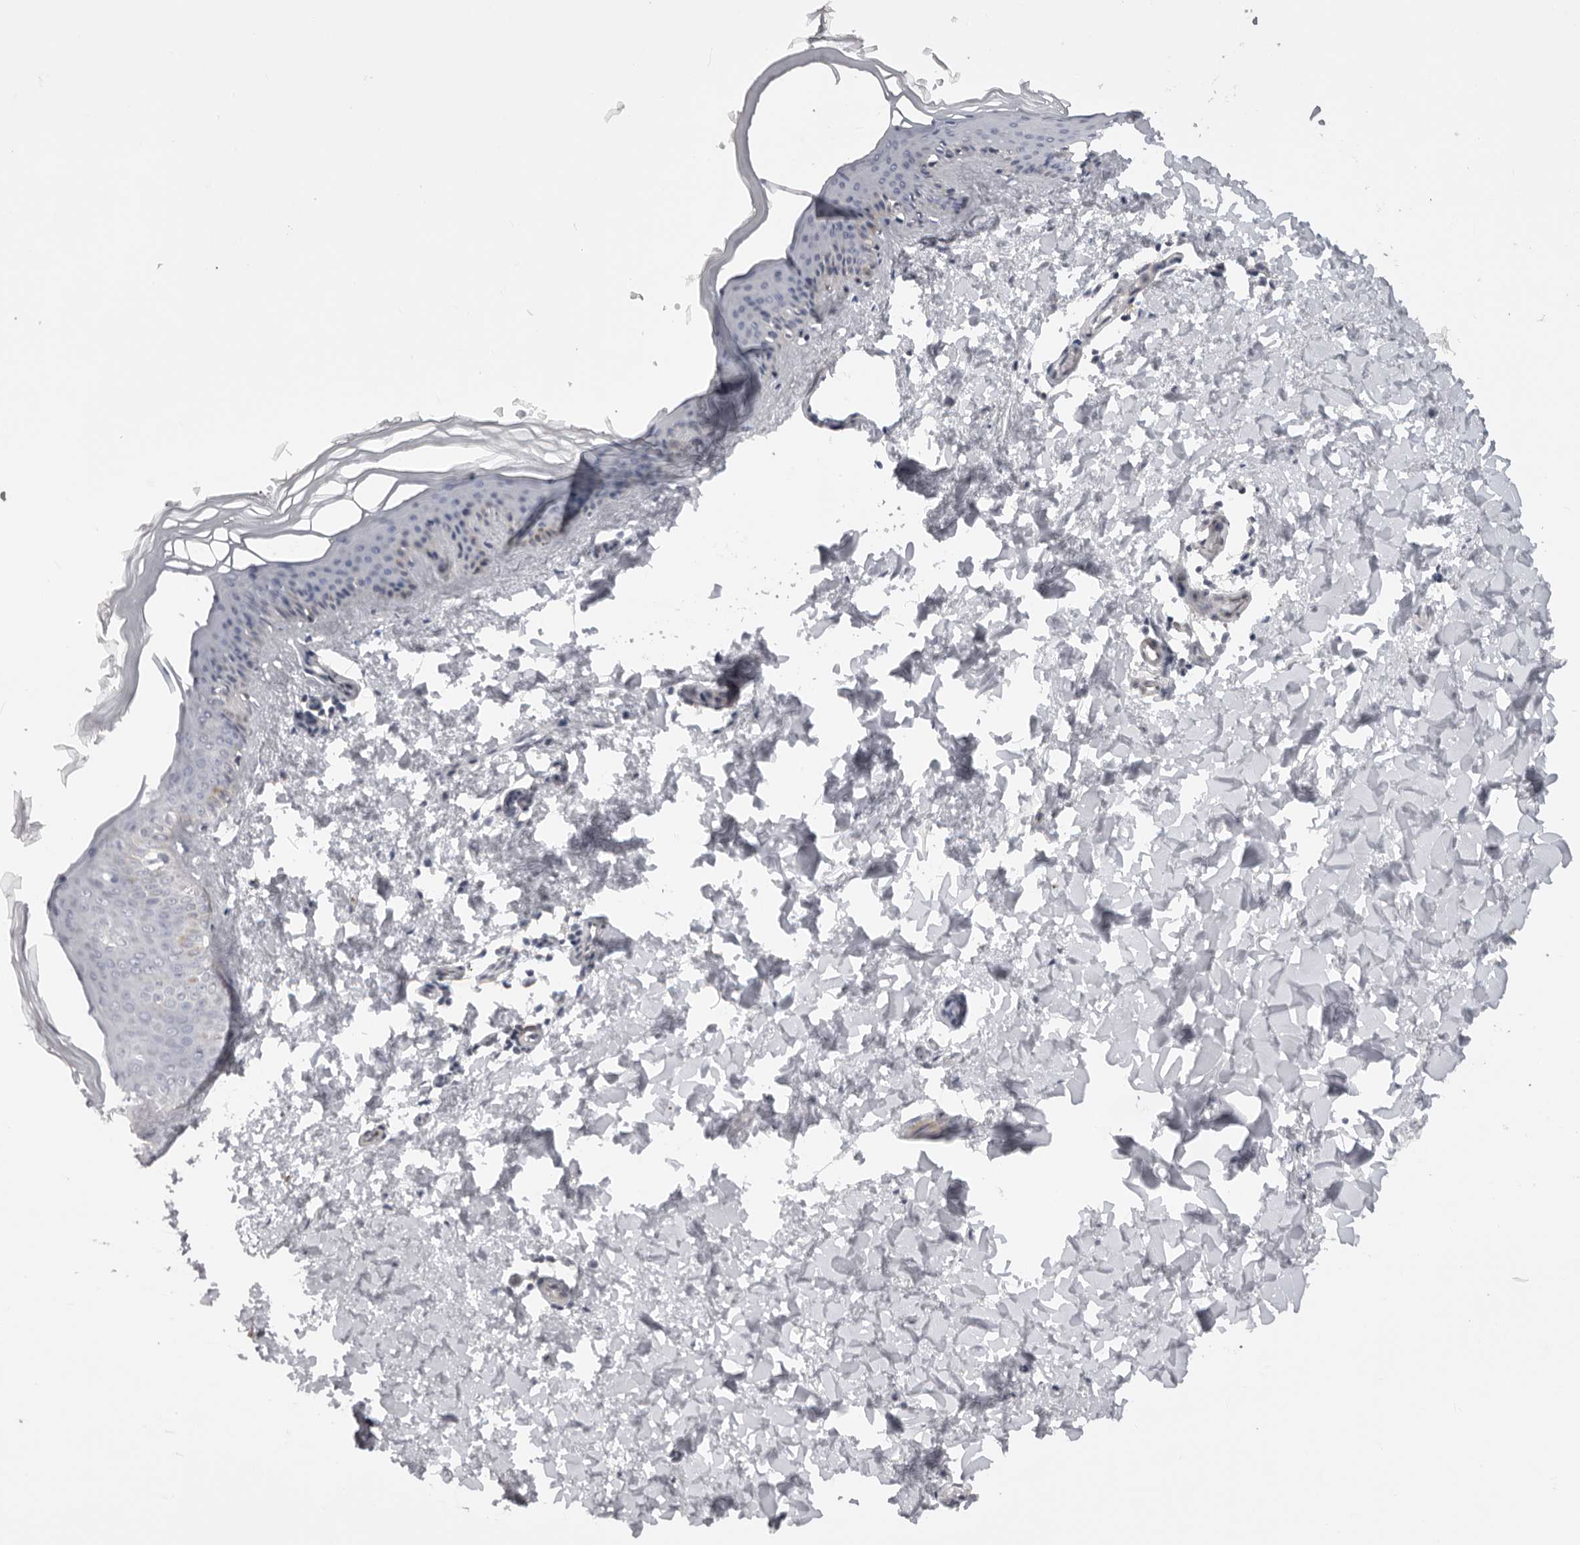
{"staining": {"intensity": "negative", "quantity": "none", "location": "none"}, "tissue": "skin", "cell_type": "Fibroblasts", "image_type": "normal", "snomed": [{"axis": "morphology", "description": "Normal tissue, NOS"}, {"axis": "topography", "description": "Skin"}], "caption": "Protein analysis of benign skin exhibits no significant expression in fibroblasts. (DAB IHC visualized using brightfield microscopy, high magnification).", "gene": "SUGCT", "patient": {"sex": "female", "age": 27}}